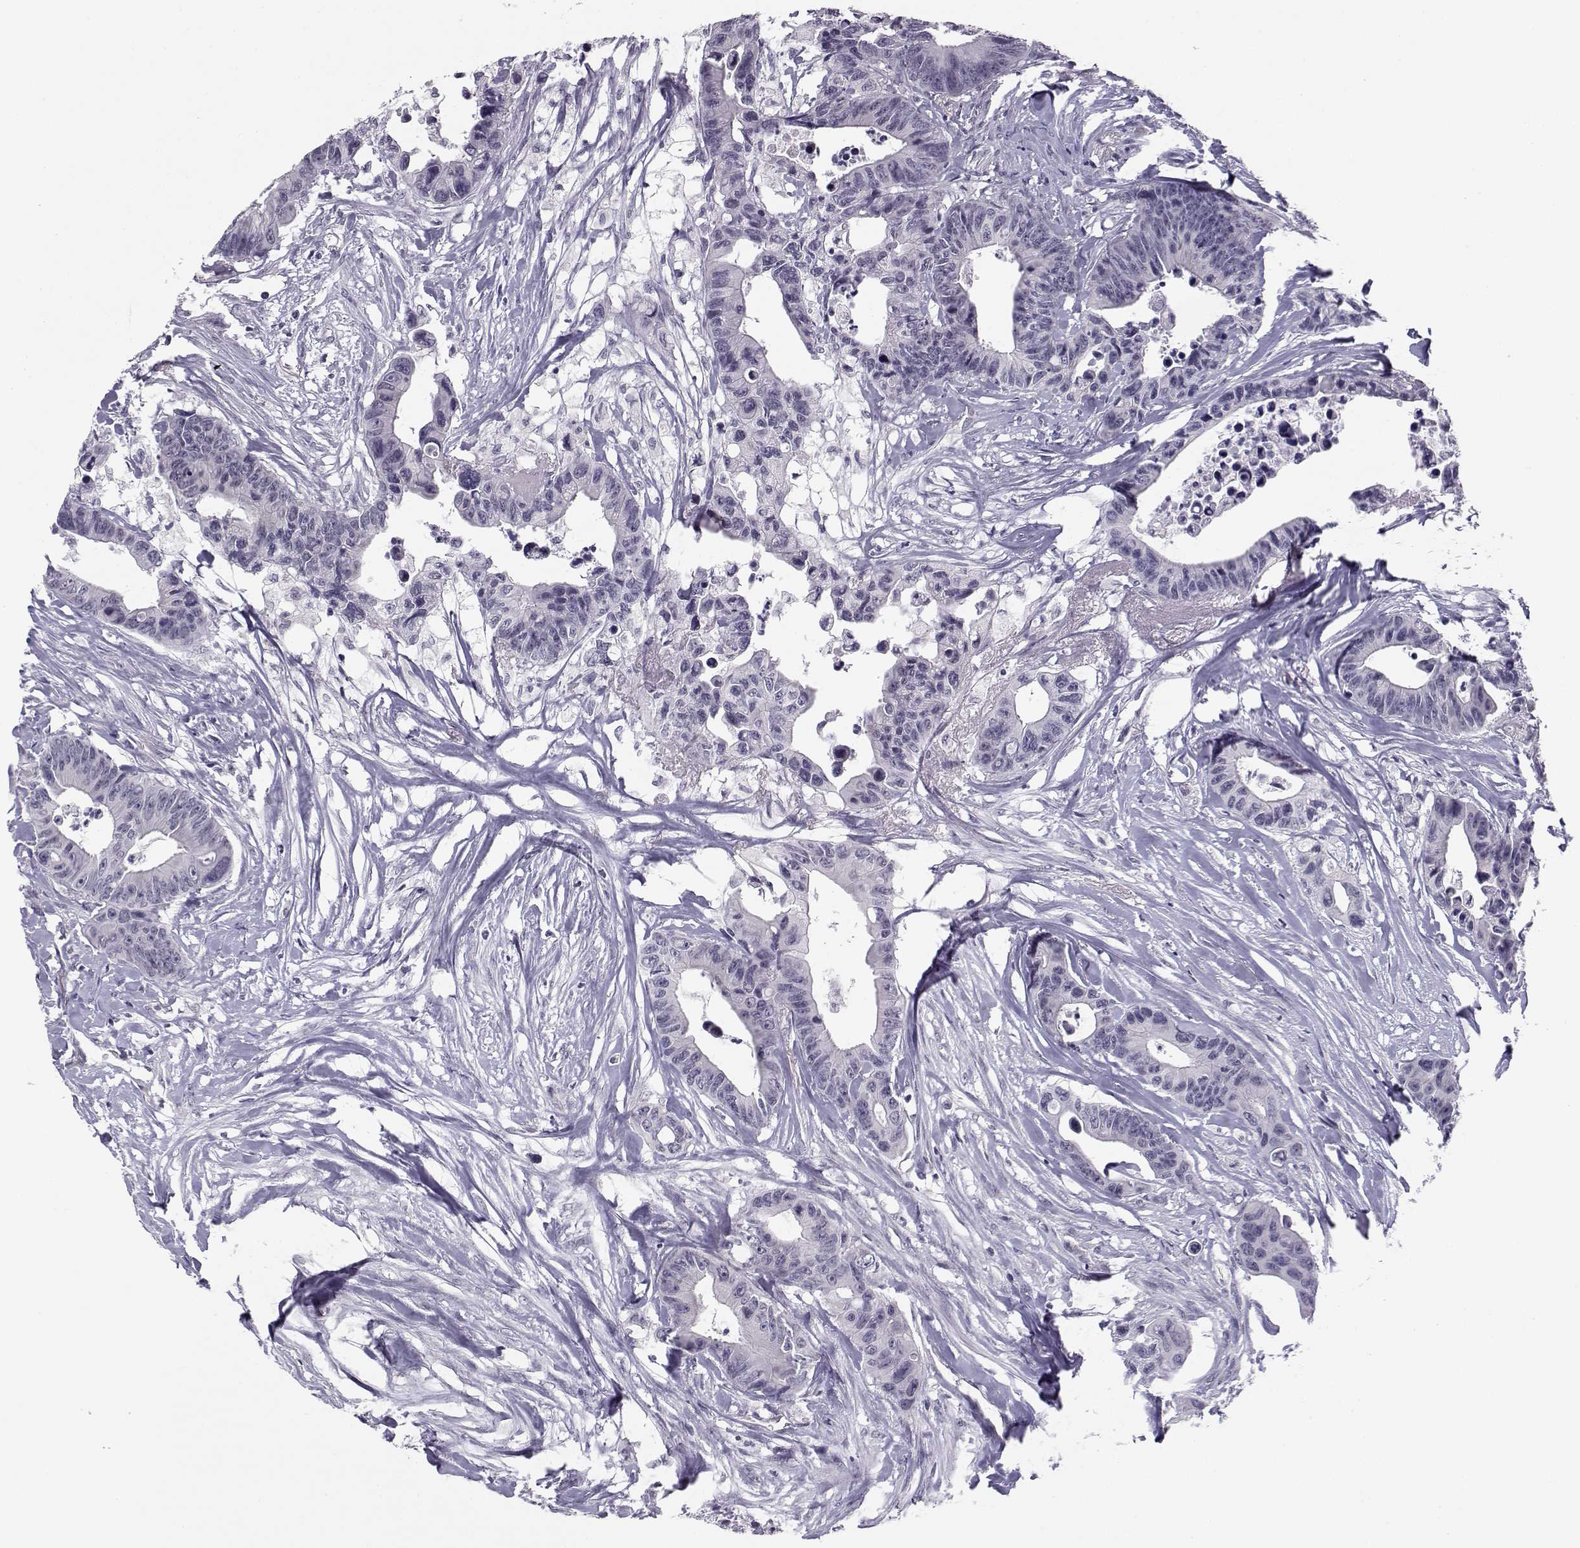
{"staining": {"intensity": "weak", "quantity": "<25%", "location": "cytoplasmic/membranous"}, "tissue": "colorectal cancer", "cell_type": "Tumor cells", "image_type": "cancer", "snomed": [{"axis": "morphology", "description": "Adenocarcinoma, NOS"}, {"axis": "topography", "description": "Colon"}], "caption": "Protein analysis of adenocarcinoma (colorectal) shows no significant staining in tumor cells. (DAB IHC with hematoxylin counter stain).", "gene": "KIF13B", "patient": {"sex": "female", "age": 87}}